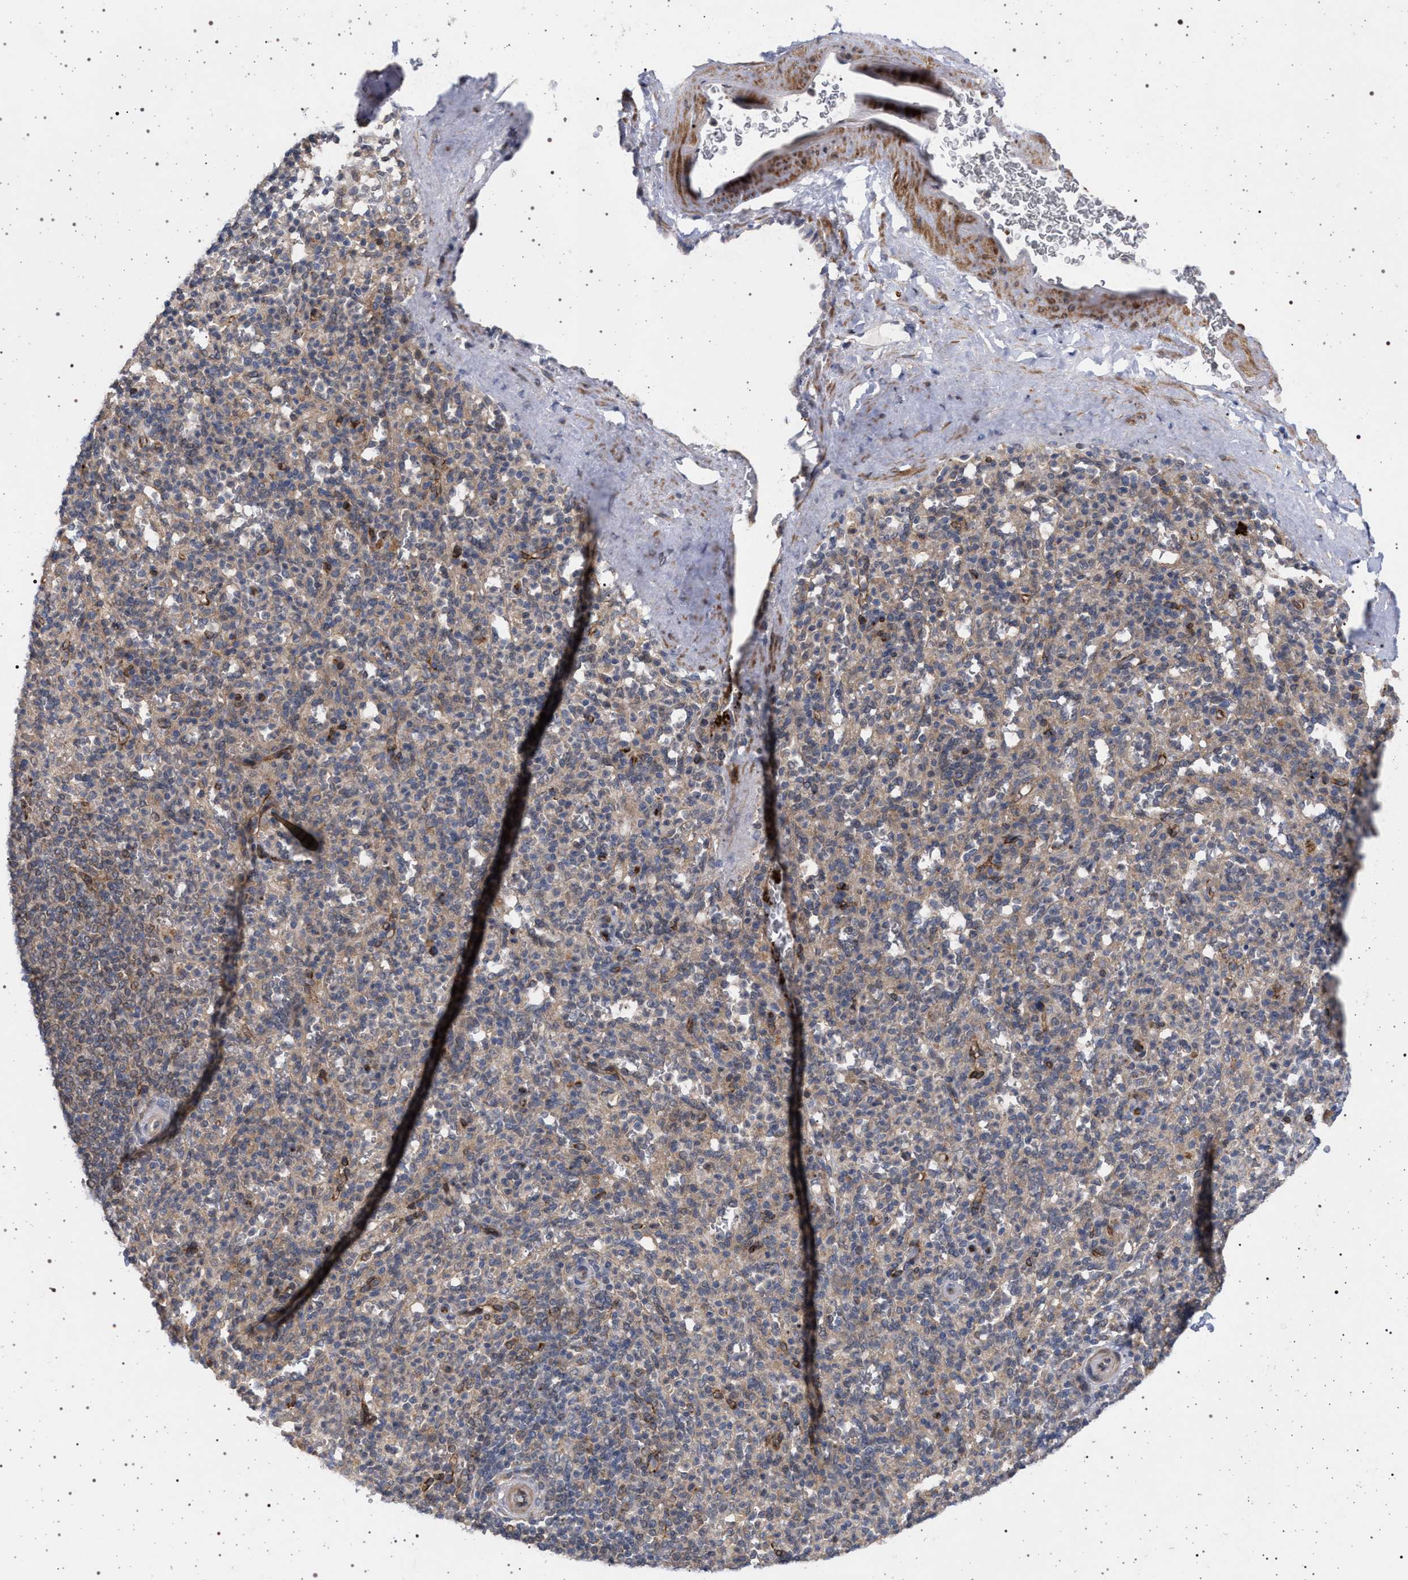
{"staining": {"intensity": "weak", "quantity": "25%-75%", "location": "cytoplasmic/membranous"}, "tissue": "spleen", "cell_type": "Cells in red pulp", "image_type": "normal", "snomed": [{"axis": "morphology", "description": "Normal tissue, NOS"}, {"axis": "topography", "description": "Spleen"}], "caption": "A brown stain highlights weak cytoplasmic/membranous expression of a protein in cells in red pulp of benign spleen. (Brightfield microscopy of DAB IHC at high magnification).", "gene": "RBM48", "patient": {"sex": "male", "age": 36}}